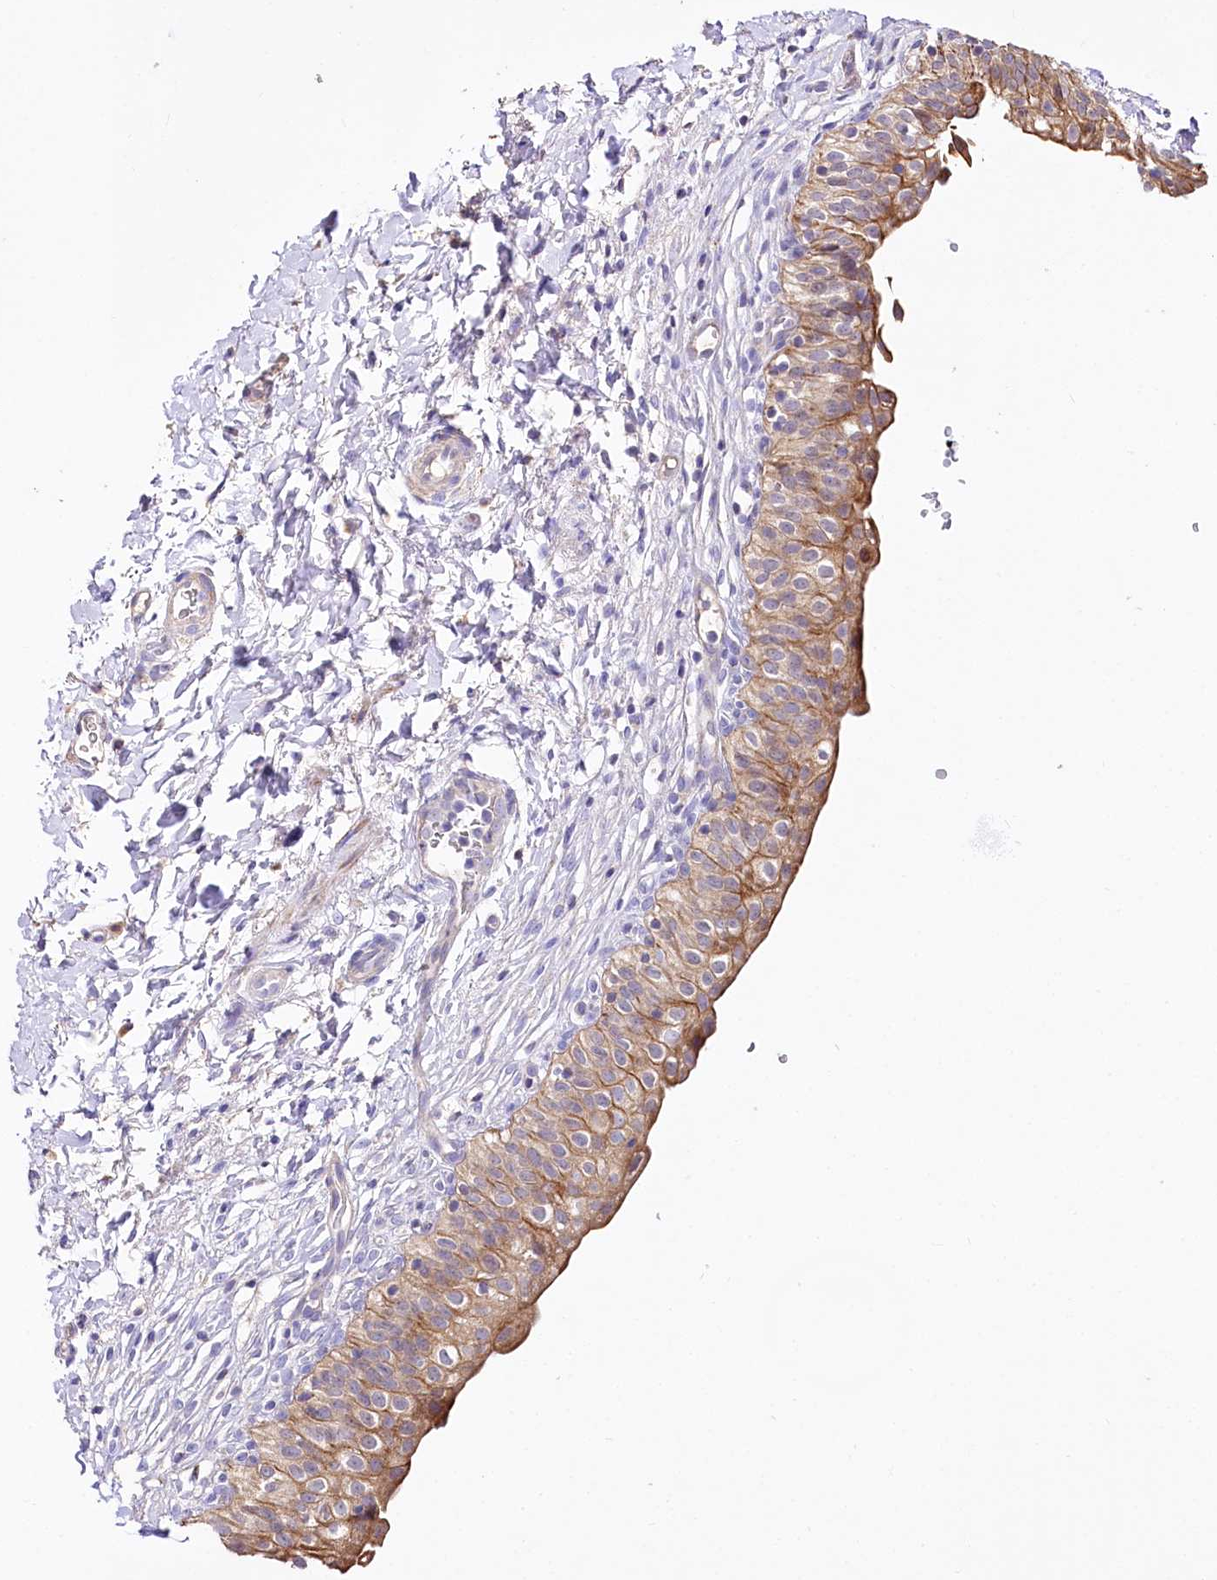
{"staining": {"intensity": "moderate", "quantity": ">75%", "location": "cytoplasmic/membranous"}, "tissue": "urinary bladder", "cell_type": "Urothelial cells", "image_type": "normal", "snomed": [{"axis": "morphology", "description": "Normal tissue, NOS"}, {"axis": "topography", "description": "Urinary bladder"}], "caption": "Immunohistochemistry photomicrograph of benign urinary bladder: urinary bladder stained using immunohistochemistry shows medium levels of moderate protein expression localized specifically in the cytoplasmic/membranous of urothelial cells, appearing as a cytoplasmic/membranous brown color.", "gene": "PTER", "patient": {"sex": "male", "age": 55}}